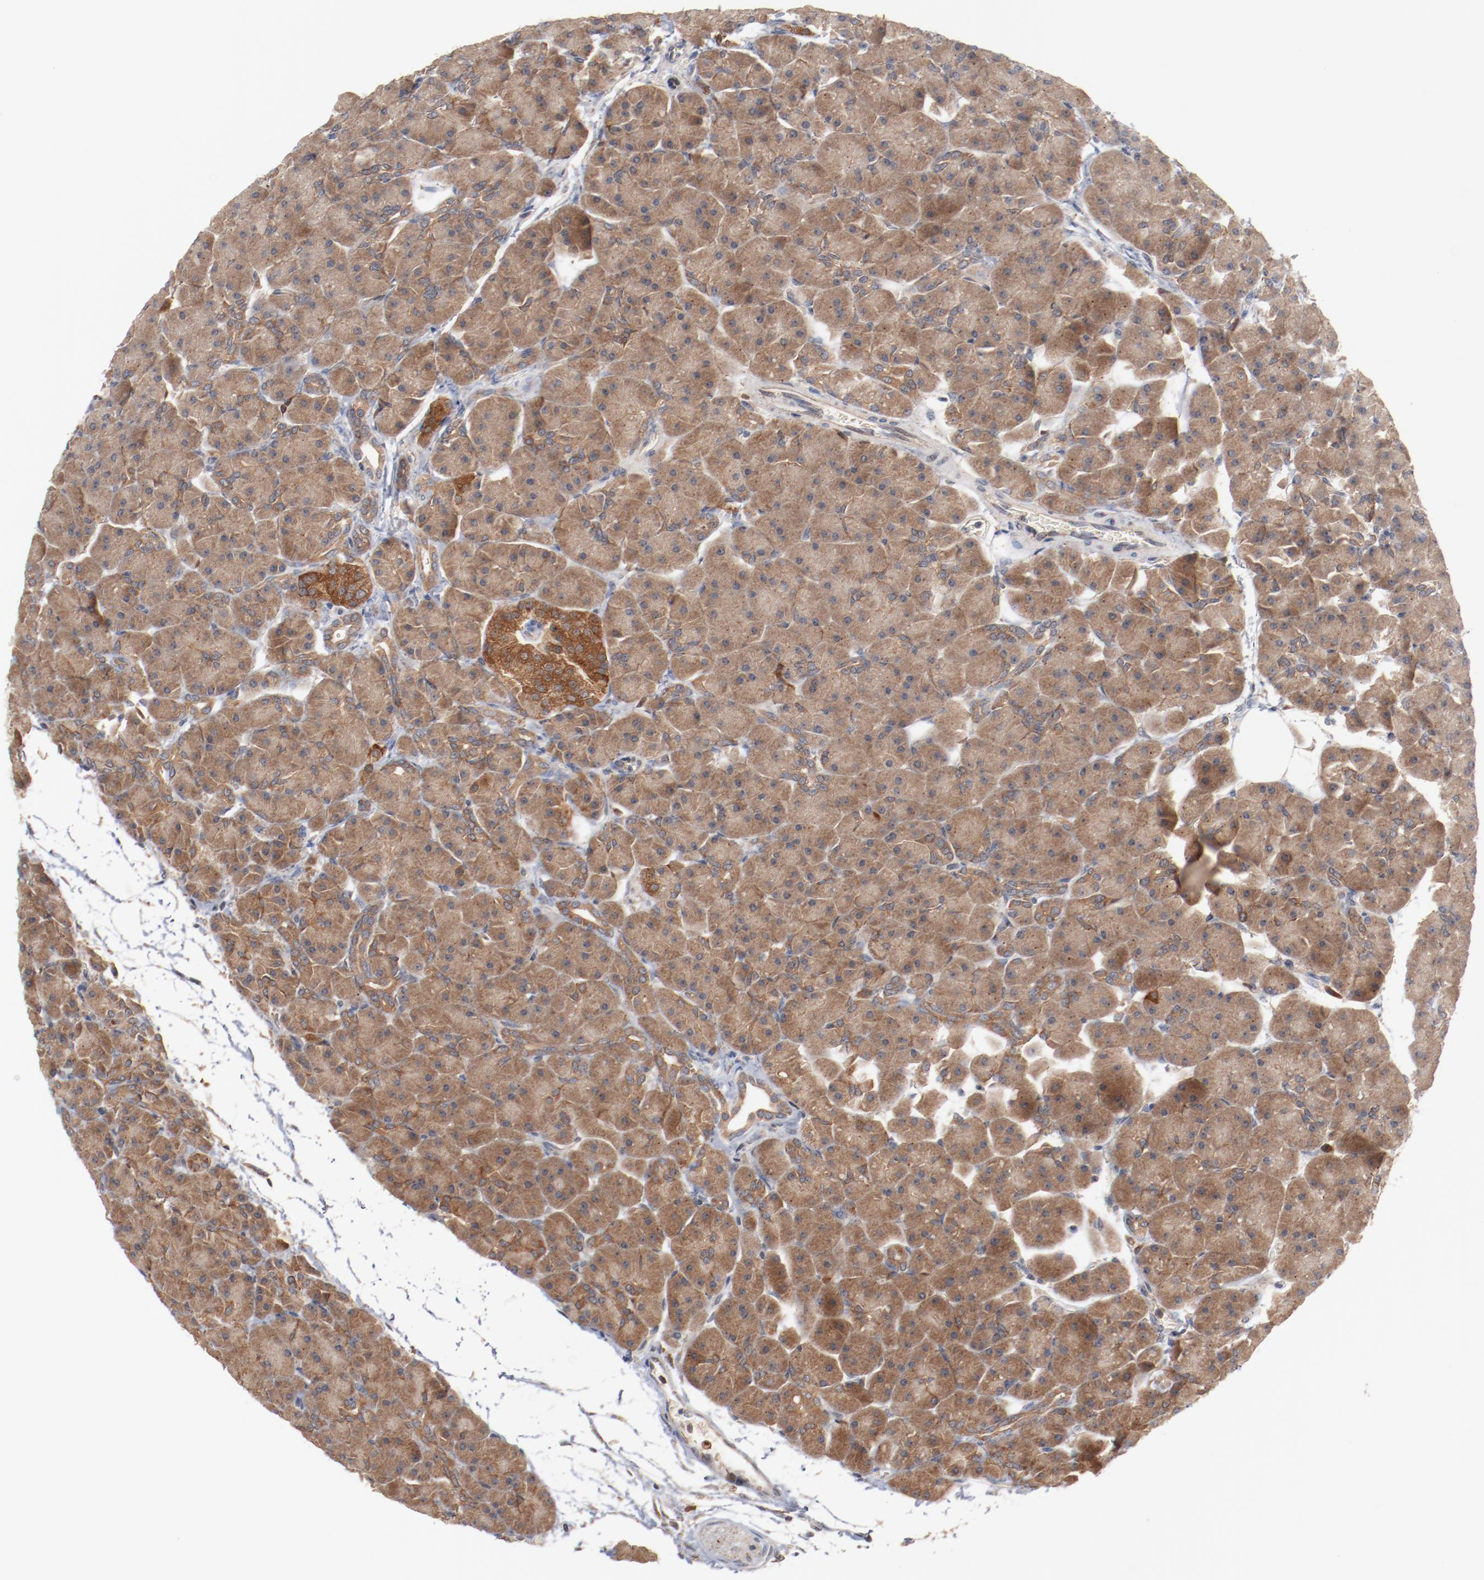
{"staining": {"intensity": "moderate", "quantity": ">75%", "location": "cytoplasmic/membranous"}, "tissue": "pancreas", "cell_type": "Exocrine glandular cells", "image_type": "normal", "snomed": [{"axis": "morphology", "description": "Normal tissue, NOS"}, {"axis": "topography", "description": "Pancreas"}], "caption": "Pancreas stained with IHC exhibits moderate cytoplasmic/membranous positivity in approximately >75% of exocrine glandular cells.", "gene": "RNASE11", "patient": {"sex": "male", "age": 66}}